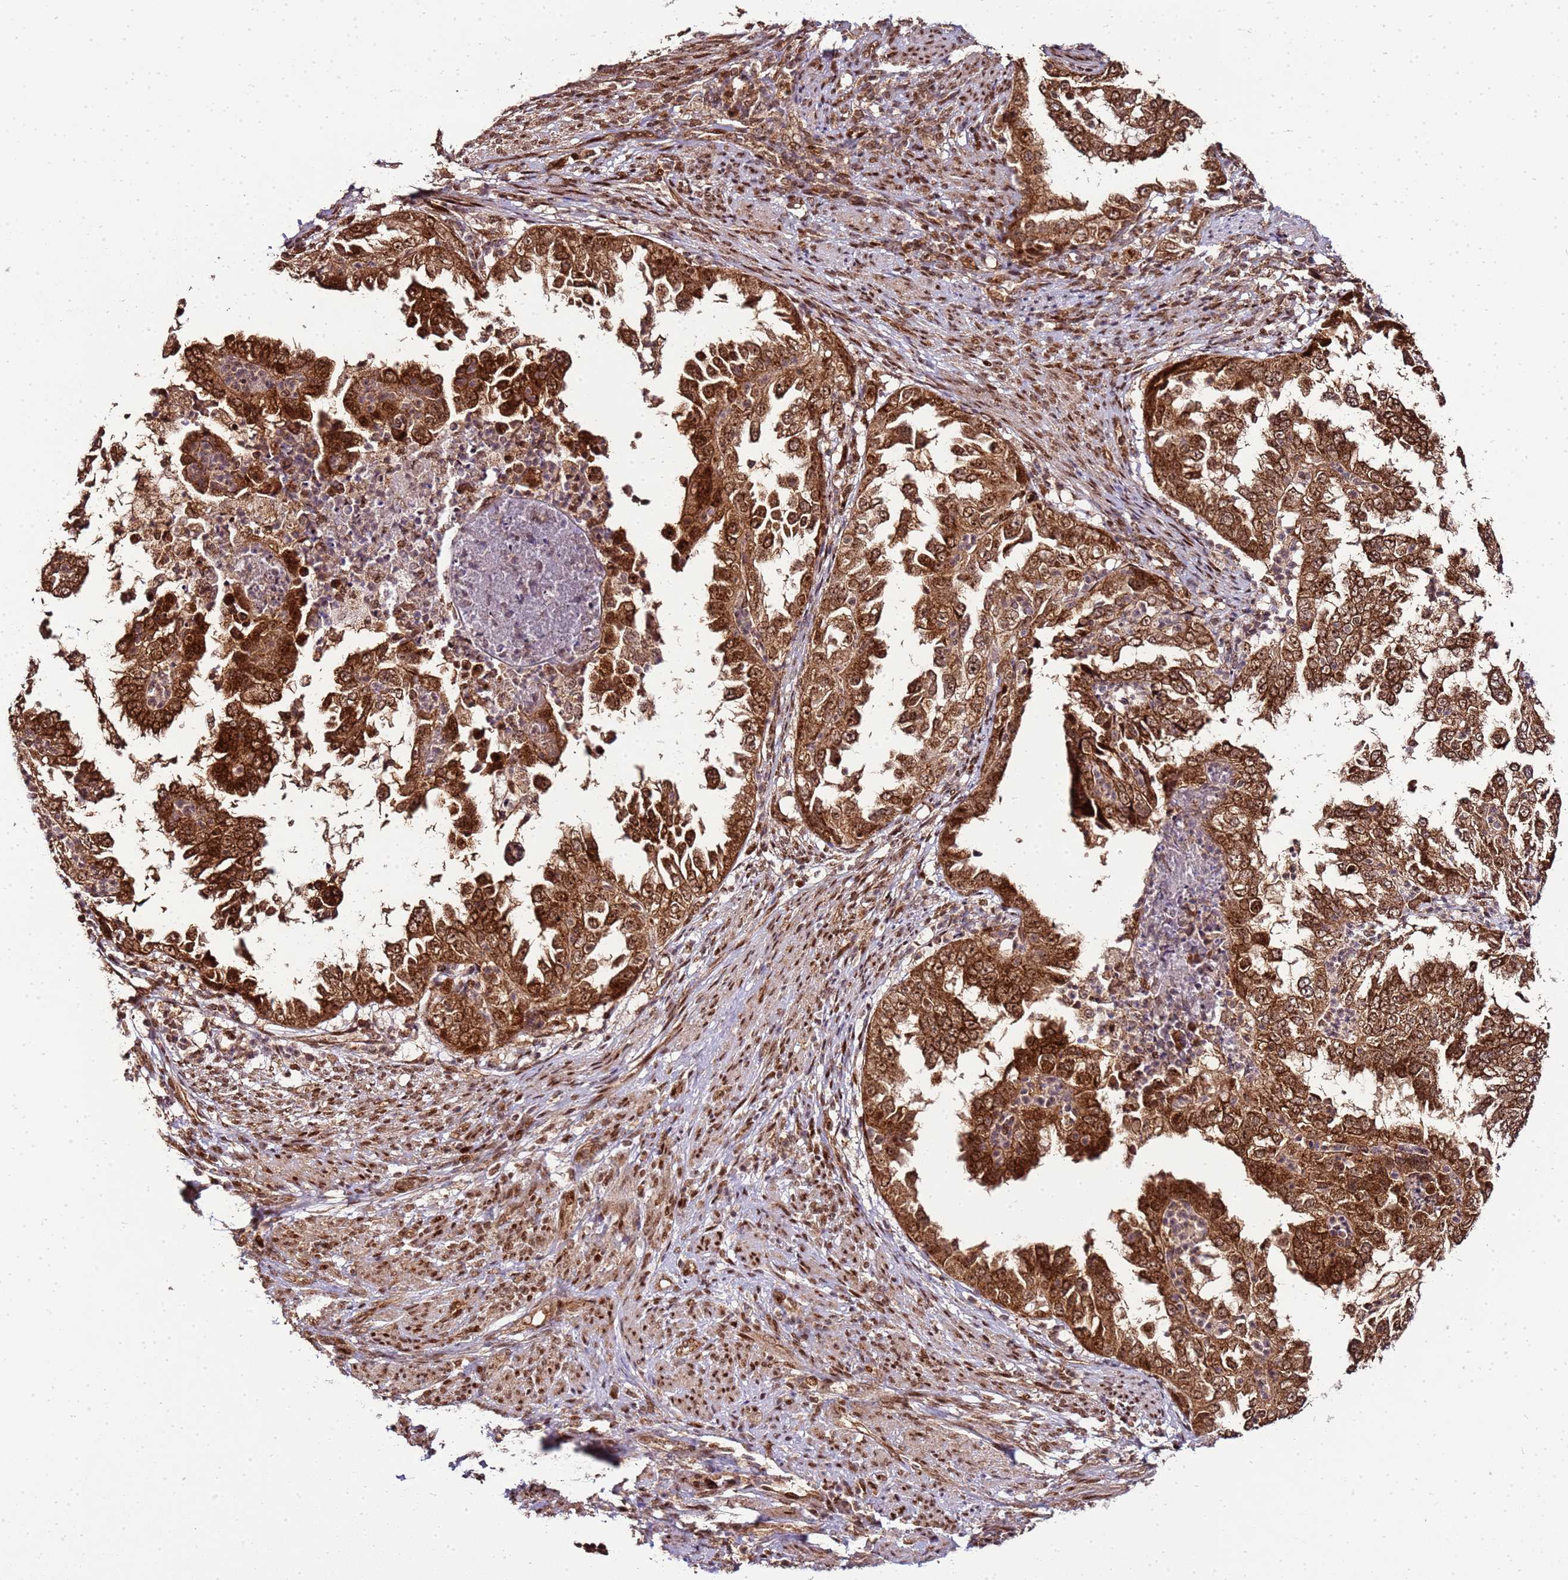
{"staining": {"intensity": "strong", "quantity": ">75%", "location": "cytoplasmic/membranous,nuclear"}, "tissue": "endometrial cancer", "cell_type": "Tumor cells", "image_type": "cancer", "snomed": [{"axis": "morphology", "description": "Adenocarcinoma, NOS"}, {"axis": "topography", "description": "Endometrium"}], "caption": "Protein staining of endometrial cancer (adenocarcinoma) tissue reveals strong cytoplasmic/membranous and nuclear staining in approximately >75% of tumor cells. (Stains: DAB in brown, nuclei in blue, Microscopy: brightfield microscopy at high magnification).", "gene": "PEX14", "patient": {"sex": "female", "age": 85}}